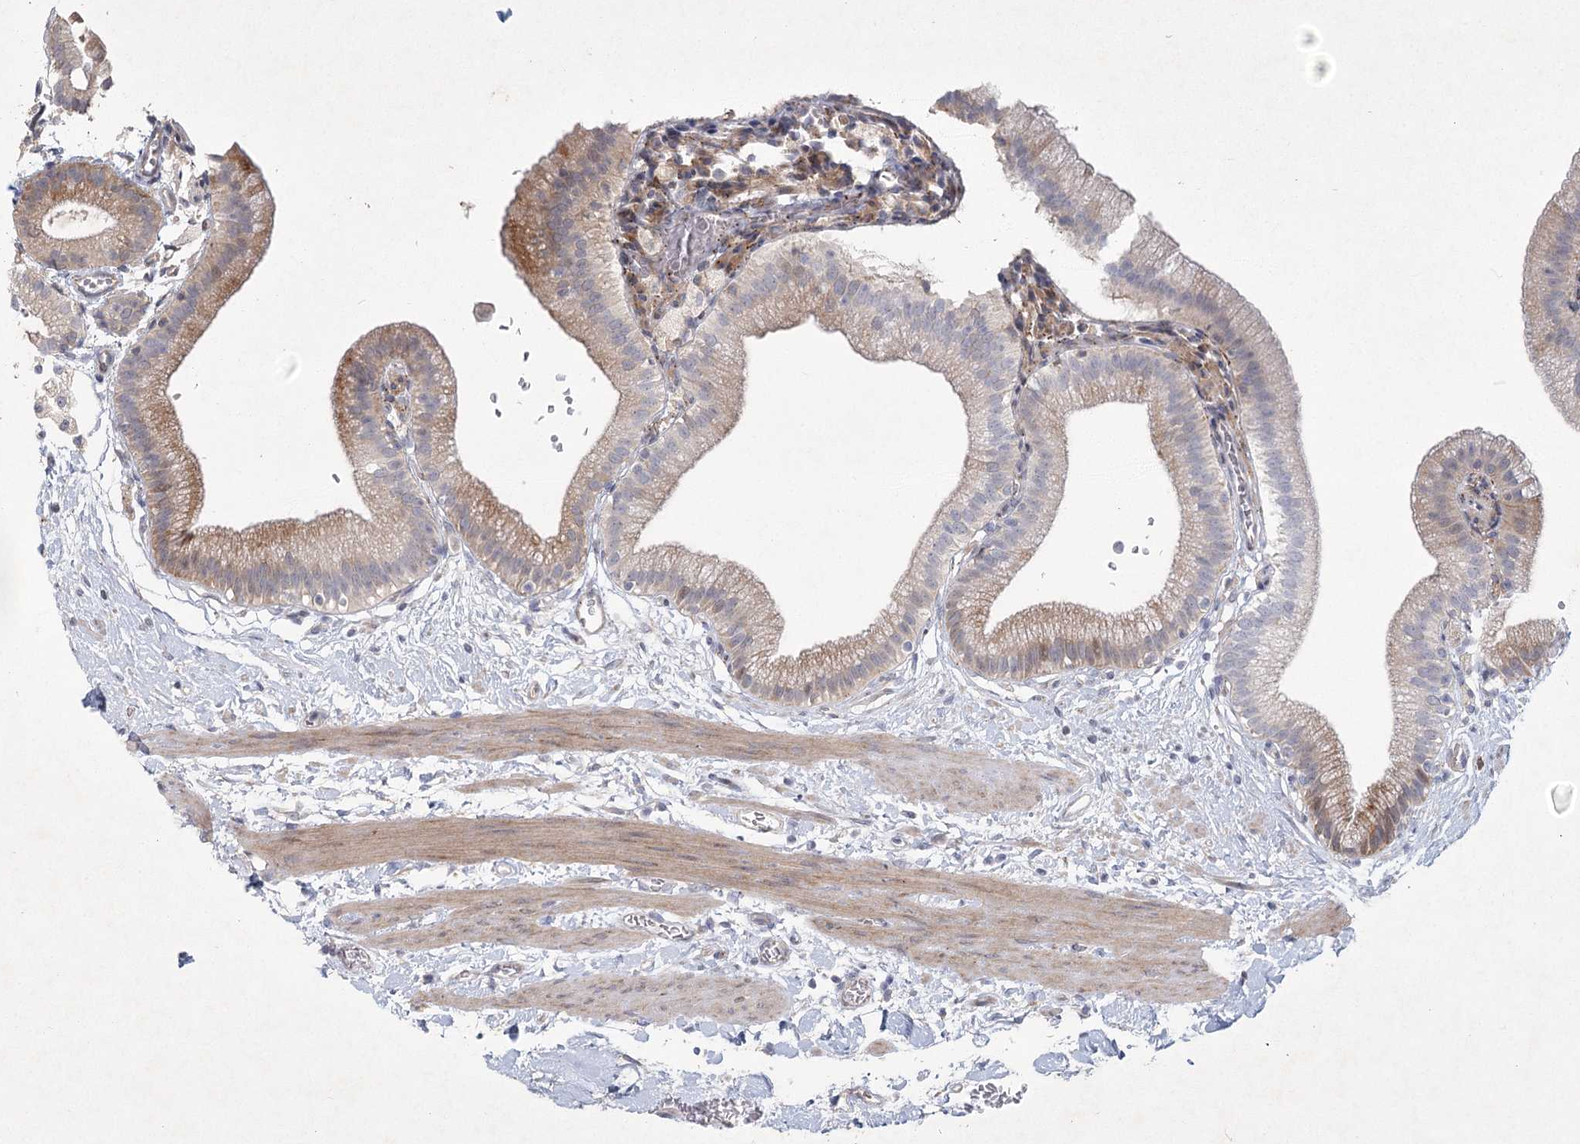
{"staining": {"intensity": "moderate", "quantity": "25%-75%", "location": "cytoplasmic/membranous"}, "tissue": "gallbladder", "cell_type": "Glandular cells", "image_type": "normal", "snomed": [{"axis": "morphology", "description": "Normal tissue, NOS"}, {"axis": "topography", "description": "Gallbladder"}], "caption": "Unremarkable gallbladder shows moderate cytoplasmic/membranous staining in approximately 25%-75% of glandular cells, visualized by immunohistochemistry. (DAB (3,3'-diaminobenzidine) = brown stain, brightfield microscopy at high magnification).", "gene": "FAM110C", "patient": {"sex": "male", "age": 55}}